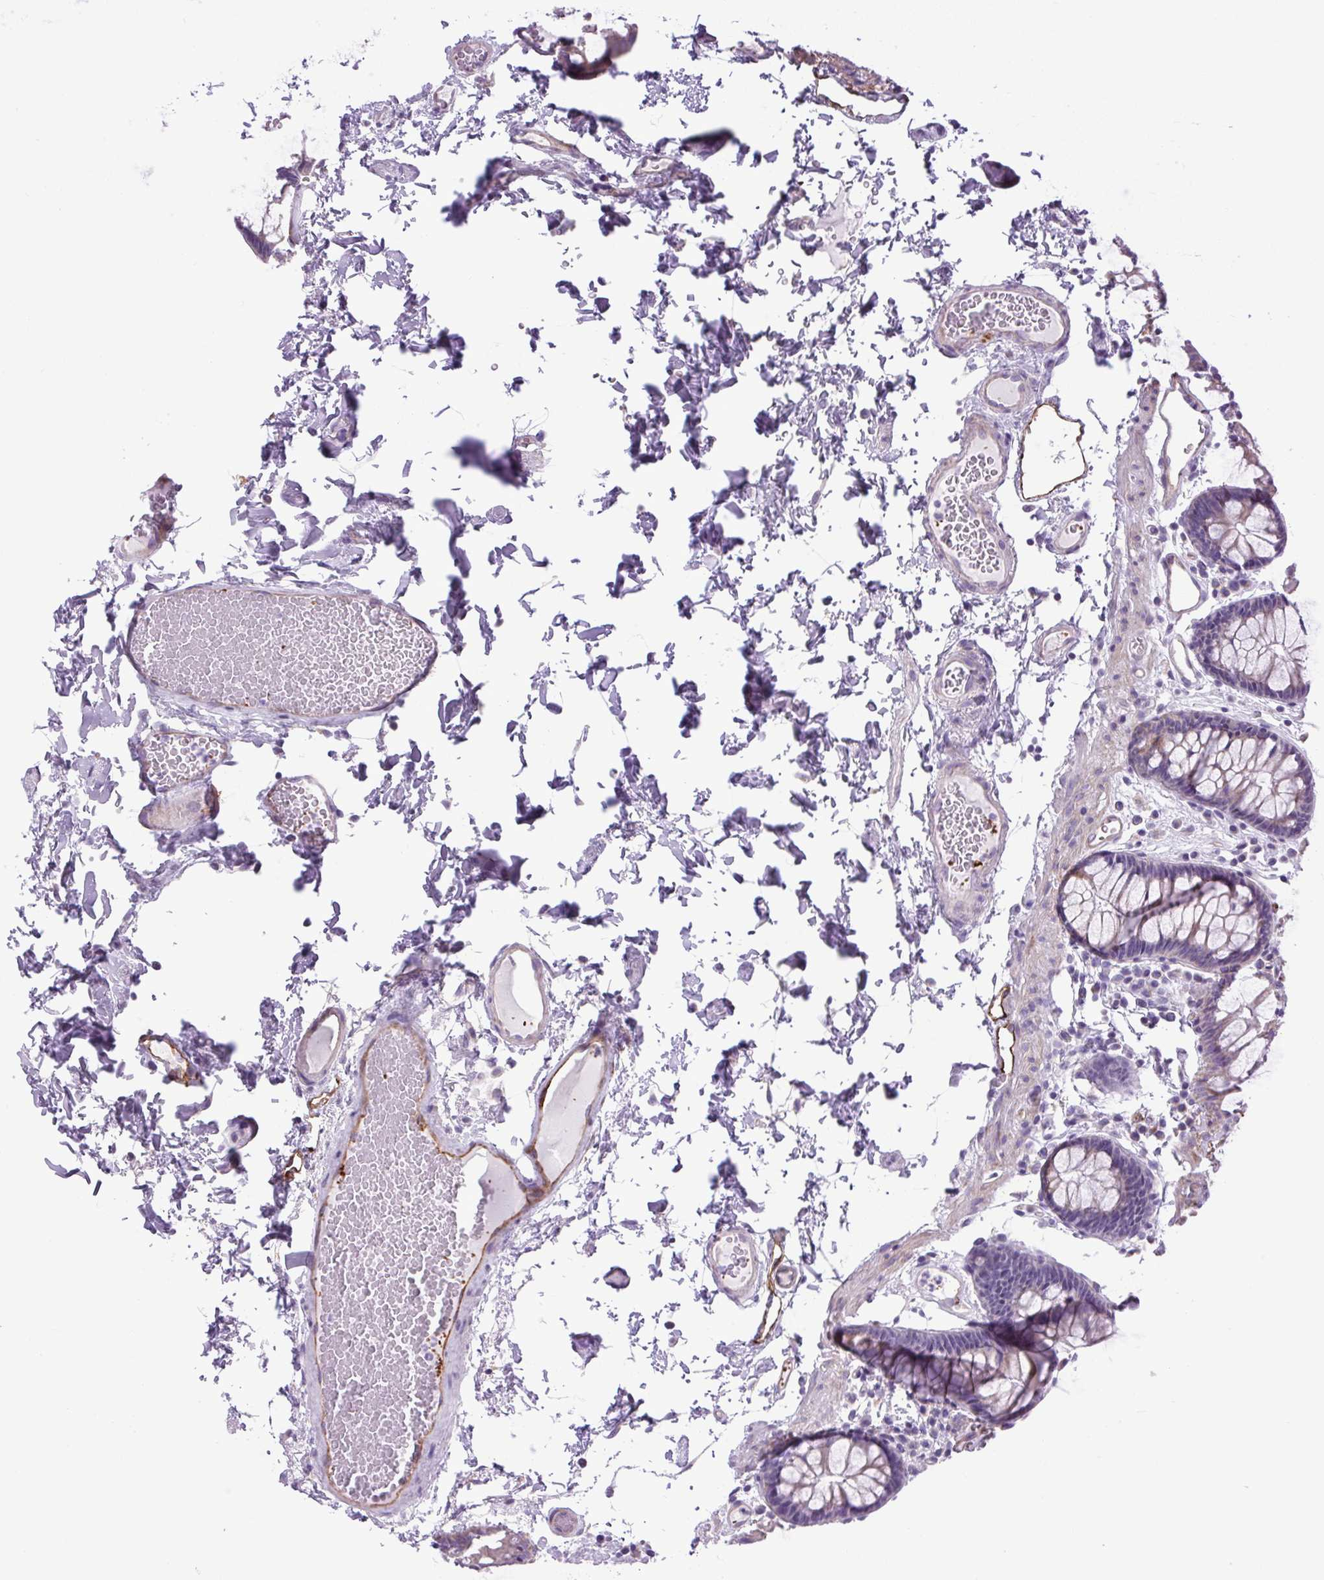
{"staining": {"intensity": "moderate", "quantity": ">75%", "location": "cytoplasmic/membranous"}, "tissue": "colon", "cell_type": "Endothelial cells", "image_type": "normal", "snomed": [{"axis": "morphology", "description": "Normal tissue, NOS"}, {"axis": "topography", "description": "Colon"}, {"axis": "topography", "description": "Peripheral nerve tissue"}], "caption": "Immunohistochemistry staining of benign colon, which exhibits medium levels of moderate cytoplasmic/membranous expression in approximately >75% of endothelial cells indicating moderate cytoplasmic/membranous protein staining. The staining was performed using DAB (brown) for protein detection and nuclei were counterstained in hematoxylin (blue).", "gene": "RNASE10", "patient": {"sex": "male", "age": 84}}